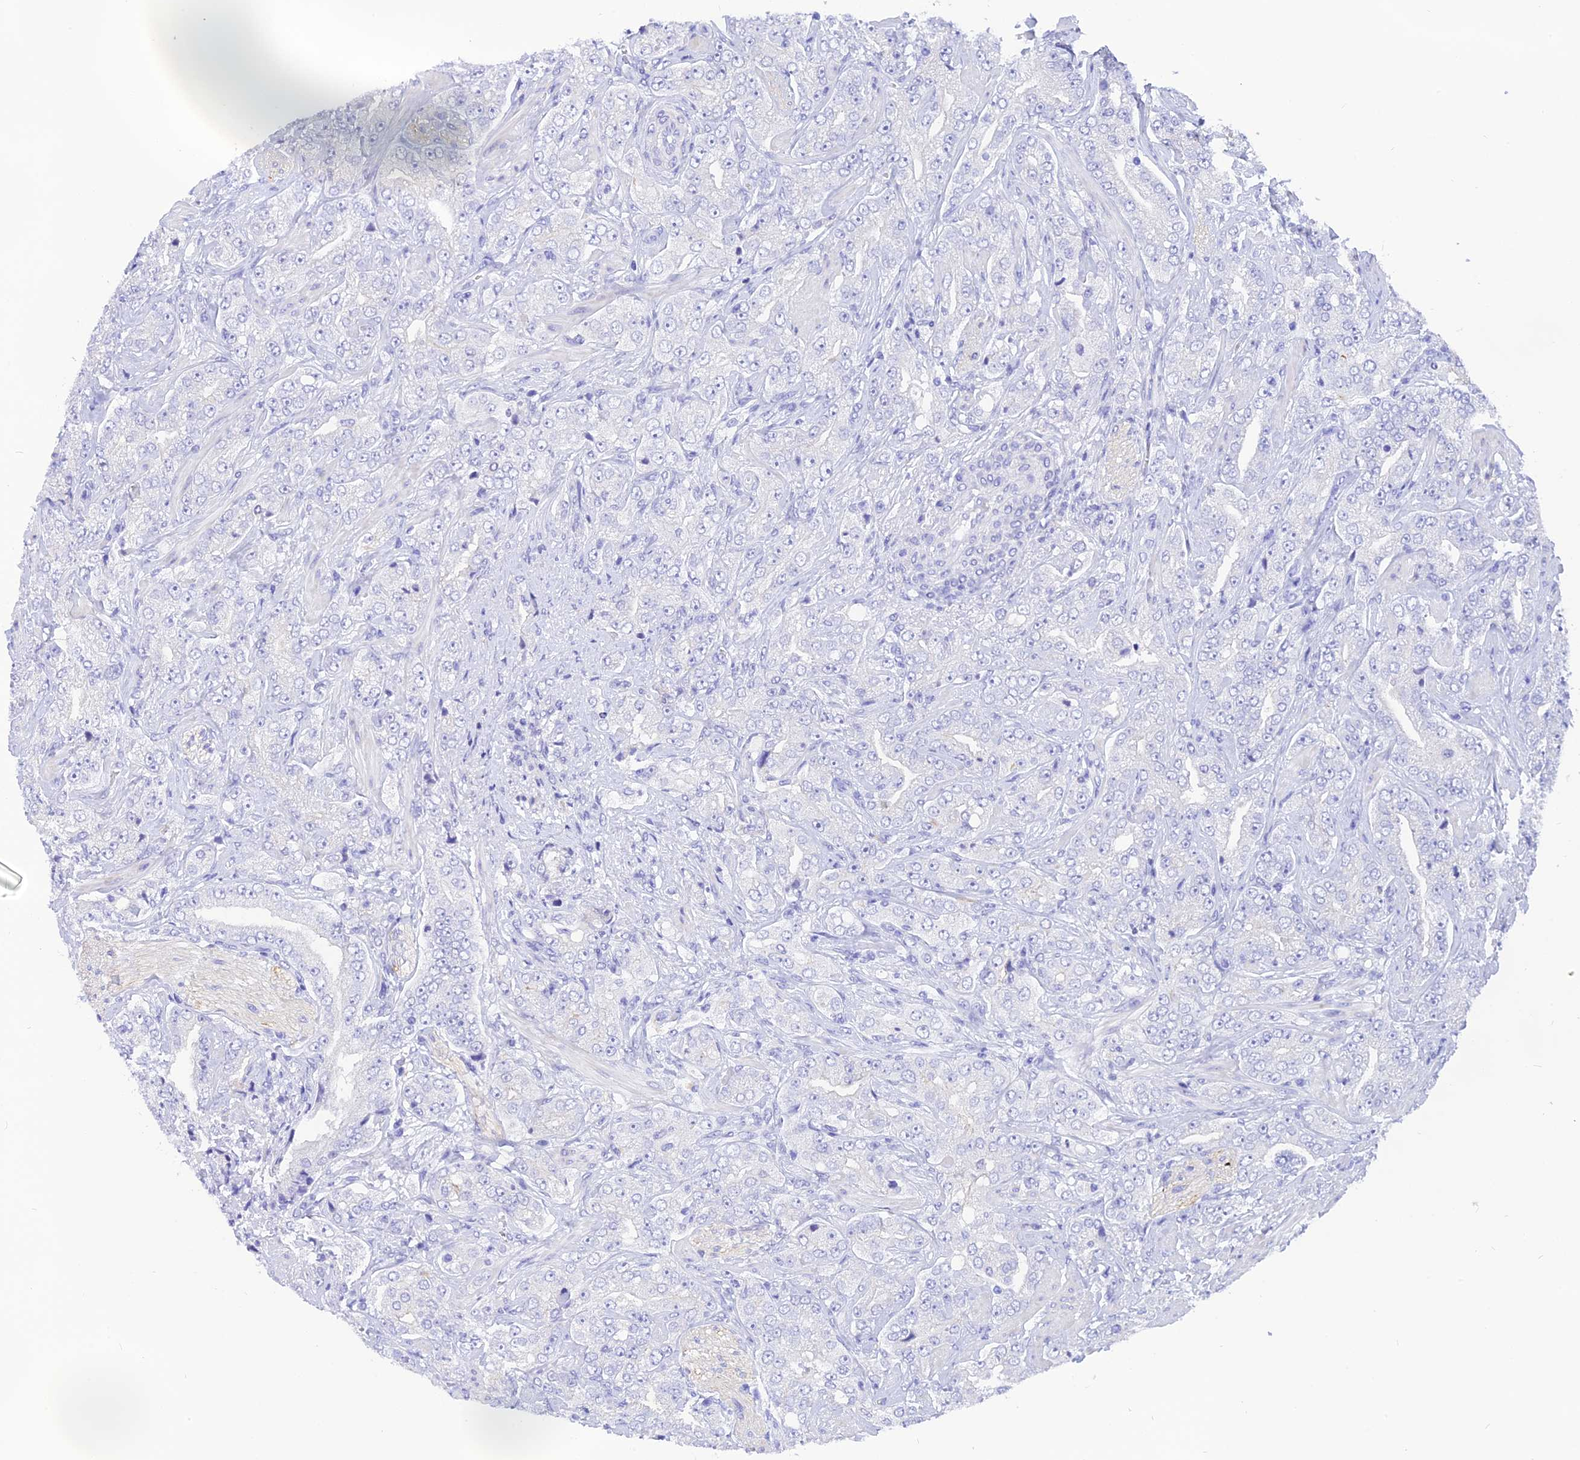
{"staining": {"intensity": "negative", "quantity": "none", "location": "none"}, "tissue": "prostate cancer", "cell_type": "Tumor cells", "image_type": "cancer", "snomed": [{"axis": "morphology", "description": "Adenocarcinoma, Low grade"}, {"axis": "topography", "description": "Prostate"}], "caption": "A high-resolution micrograph shows immunohistochemistry (IHC) staining of prostate low-grade adenocarcinoma, which displays no significant expression in tumor cells.", "gene": "KDELR3", "patient": {"sex": "male", "age": 67}}